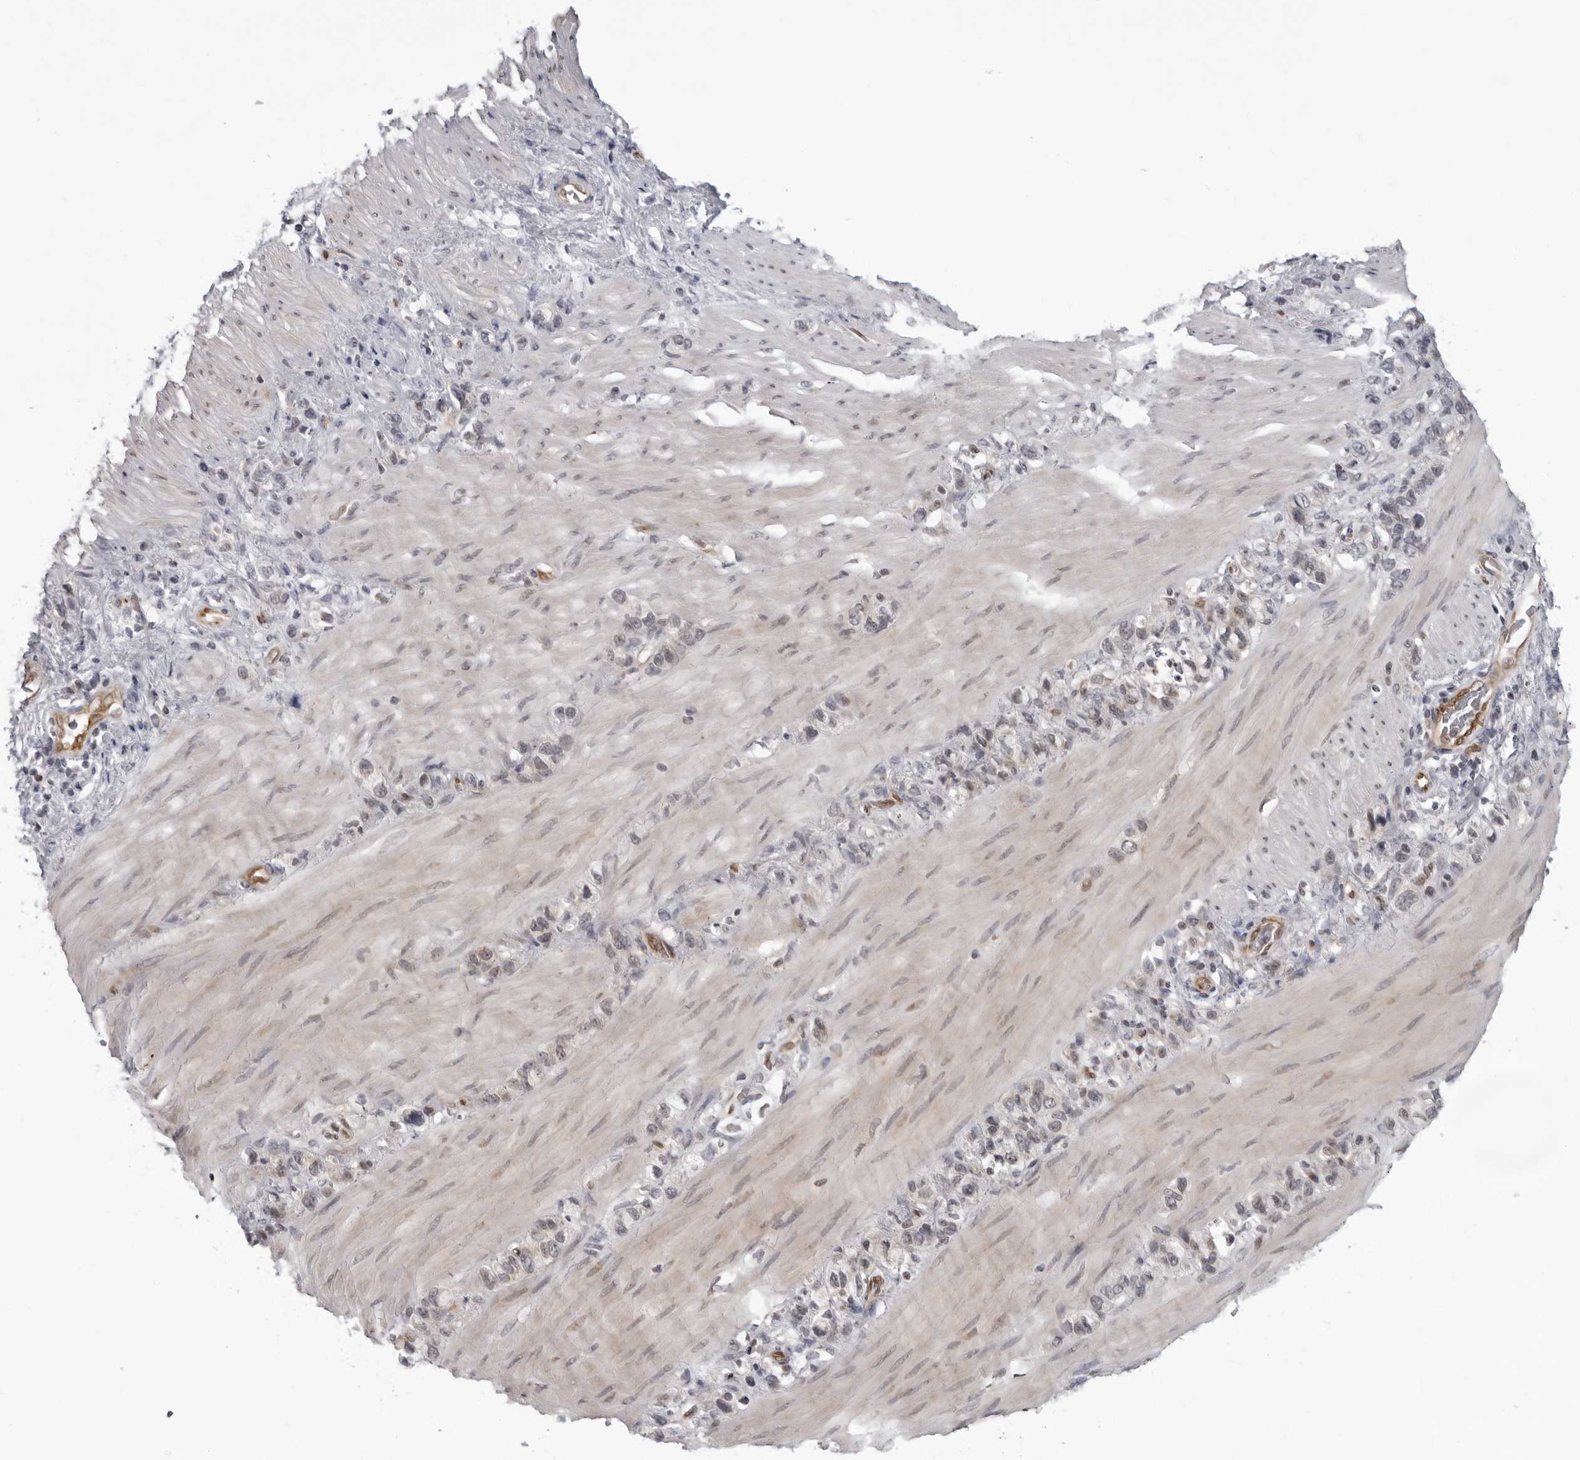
{"staining": {"intensity": "negative", "quantity": "none", "location": "none"}, "tissue": "stomach cancer", "cell_type": "Tumor cells", "image_type": "cancer", "snomed": [{"axis": "morphology", "description": "Normal tissue, NOS"}, {"axis": "morphology", "description": "Adenocarcinoma, NOS"}, {"axis": "morphology", "description": "Adenocarcinoma, High grade"}, {"axis": "topography", "description": "Stomach, upper"}, {"axis": "topography", "description": "Stomach"}], "caption": "Immunohistochemistry image of neoplastic tissue: human stomach cancer (high-grade adenocarcinoma) stained with DAB (3,3'-diaminobenzidine) shows no significant protein positivity in tumor cells.", "gene": "MAPK12", "patient": {"sex": "female", "age": 65}}